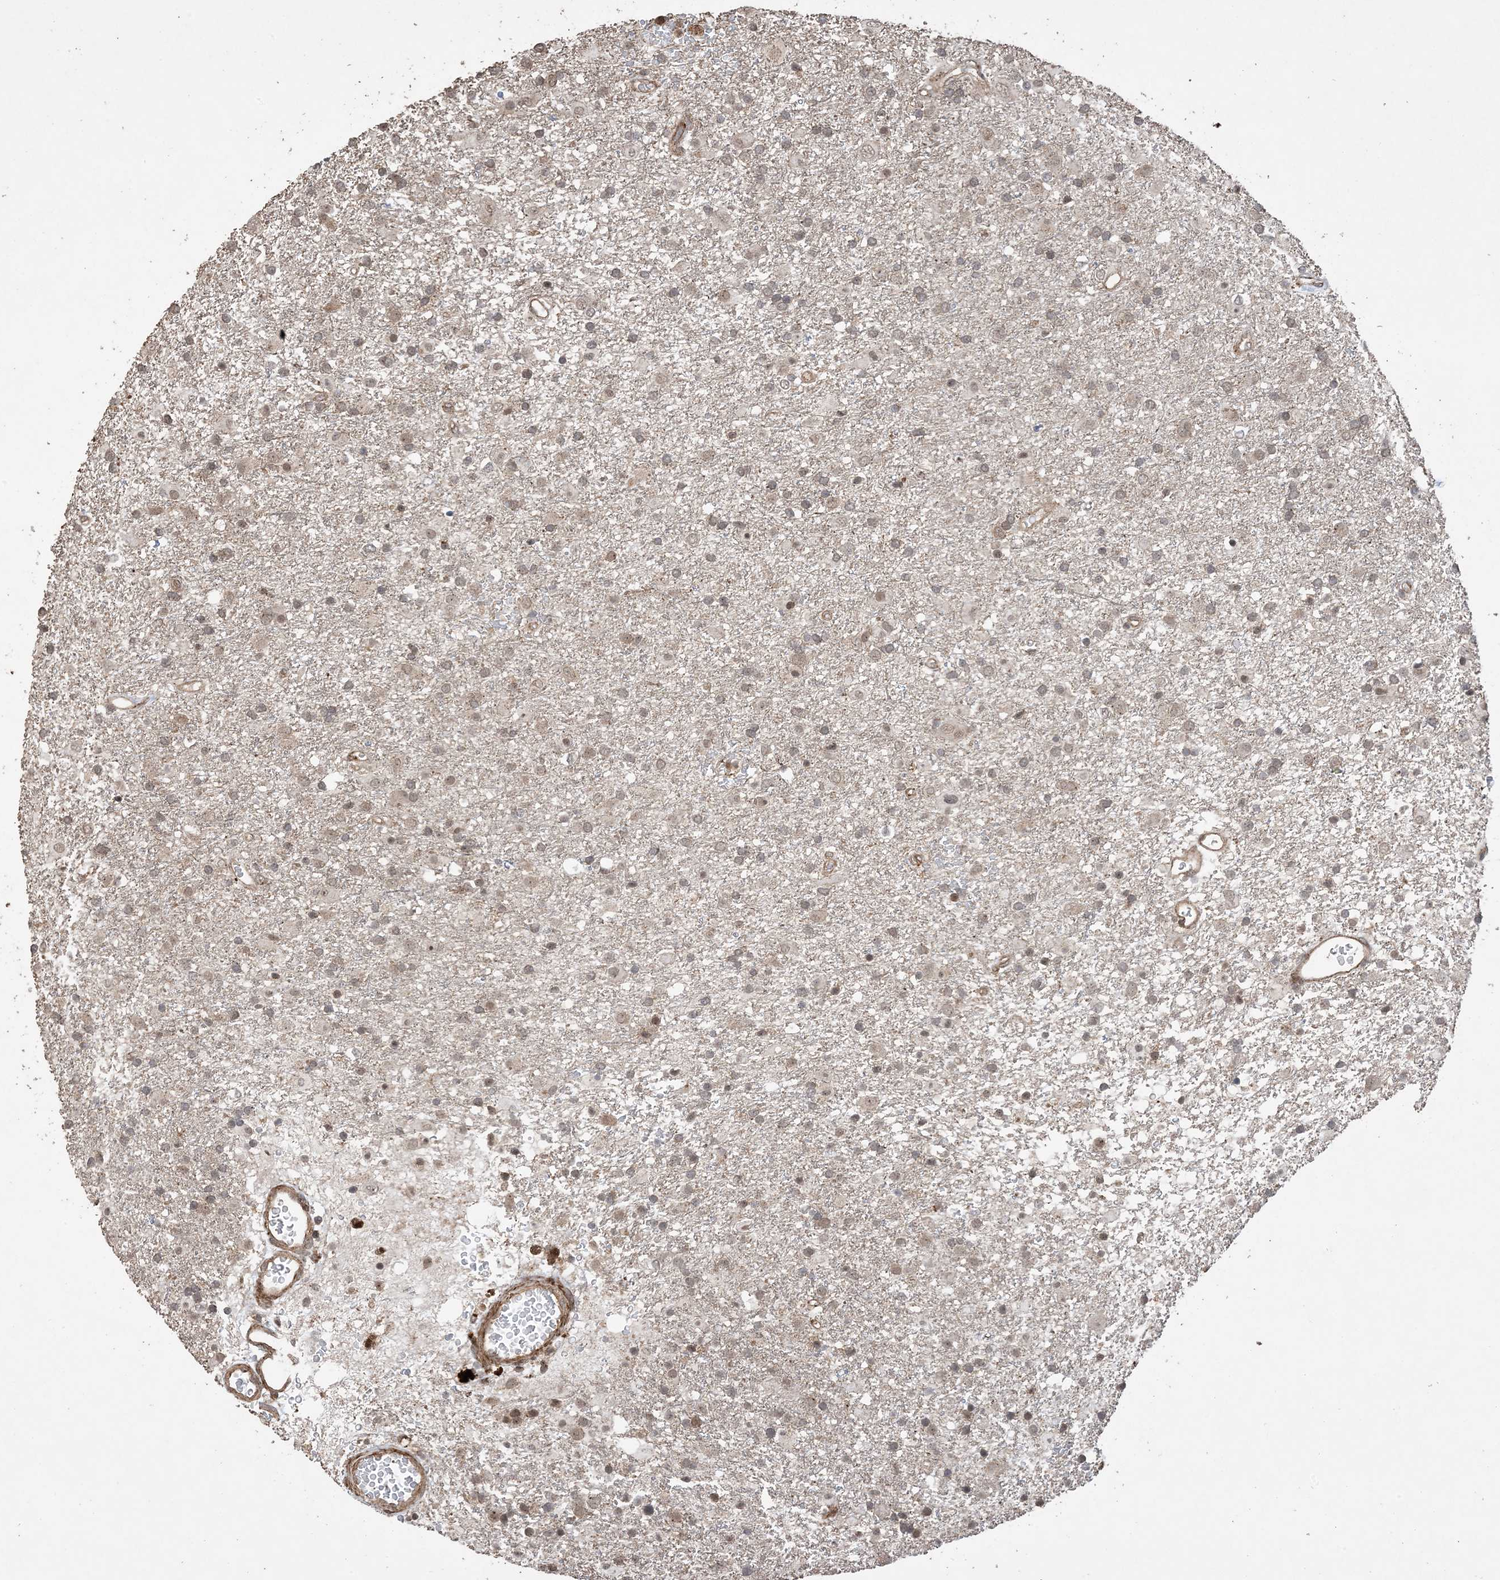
{"staining": {"intensity": "weak", "quantity": ">75%", "location": "cytoplasmic/membranous,nuclear"}, "tissue": "glioma", "cell_type": "Tumor cells", "image_type": "cancer", "snomed": [{"axis": "morphology", "description": "Glioma, malignant, Low grade"}, {"axis": "topography", "description": "Brain"}], "caption": "Brown immunohistochemical staining in human malignant glioma (low-grade) reveals weak cytoplasmic/membranous and nuclear positivity in about >75% of tumor cells.", "gene": "ZNF511", "patient": {"sex": "male", "age": 65}}